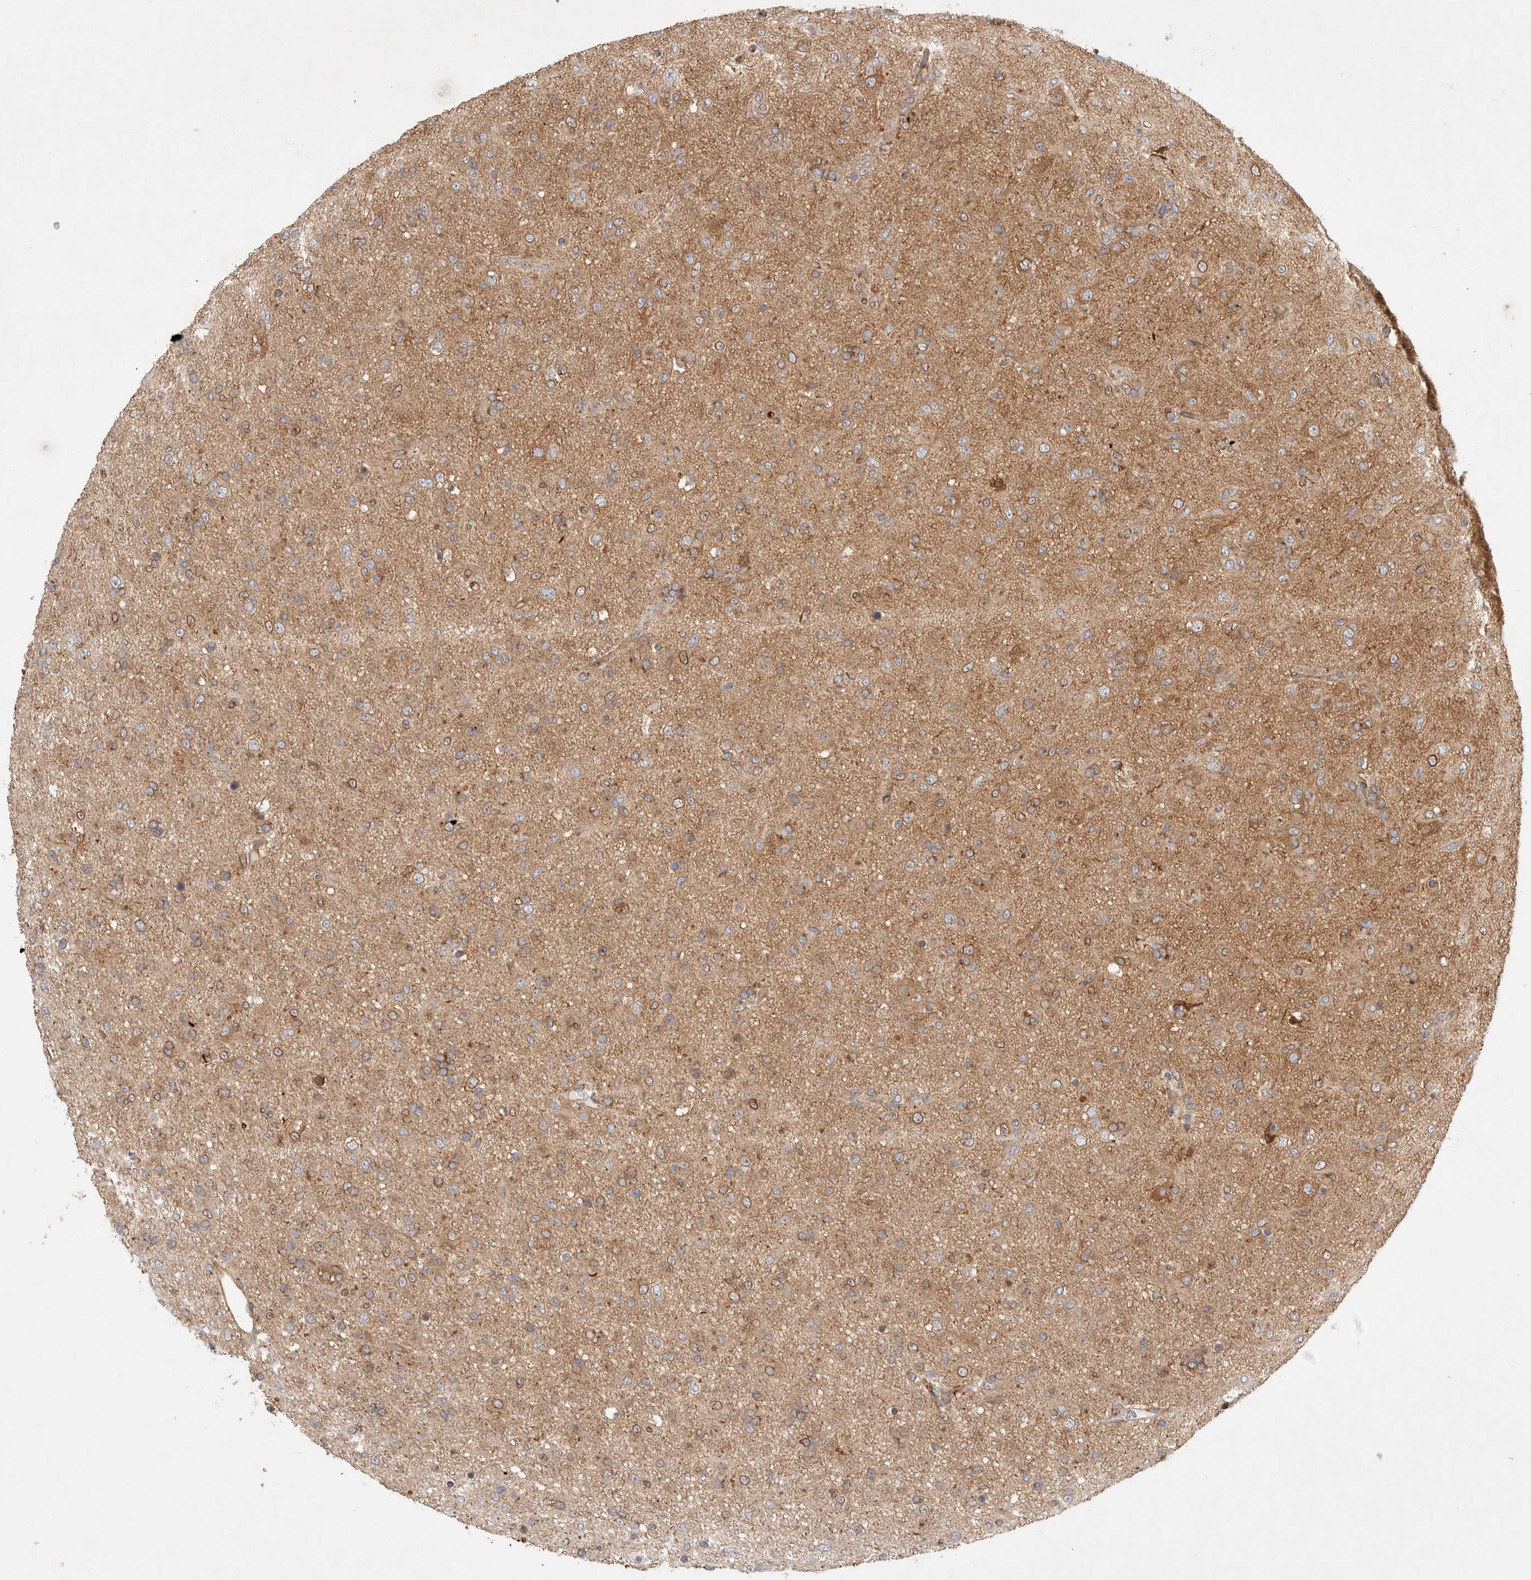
{"staining": {"intensity": "moderate", "quantity": "25%-75%", "location": "cytoplasmic/membranous"}, "tissue": "glioma", "cell_type": "Tumor cells", "image_type": "cancer", "snomed": [{"axis": "morphology", "description": "Glioma, malignant, Low grade"}, {"axis": "topography", "description": "Brain"}], "caption": "Malignant low-grade glioma was stained to show a protein in brown. There is medium levels of moderate cytoplasmic/membranous positivity in about 25%-75% of tumor cells.", "gene": "GPR150", "patient": {"sex": "male", "age": 65}}